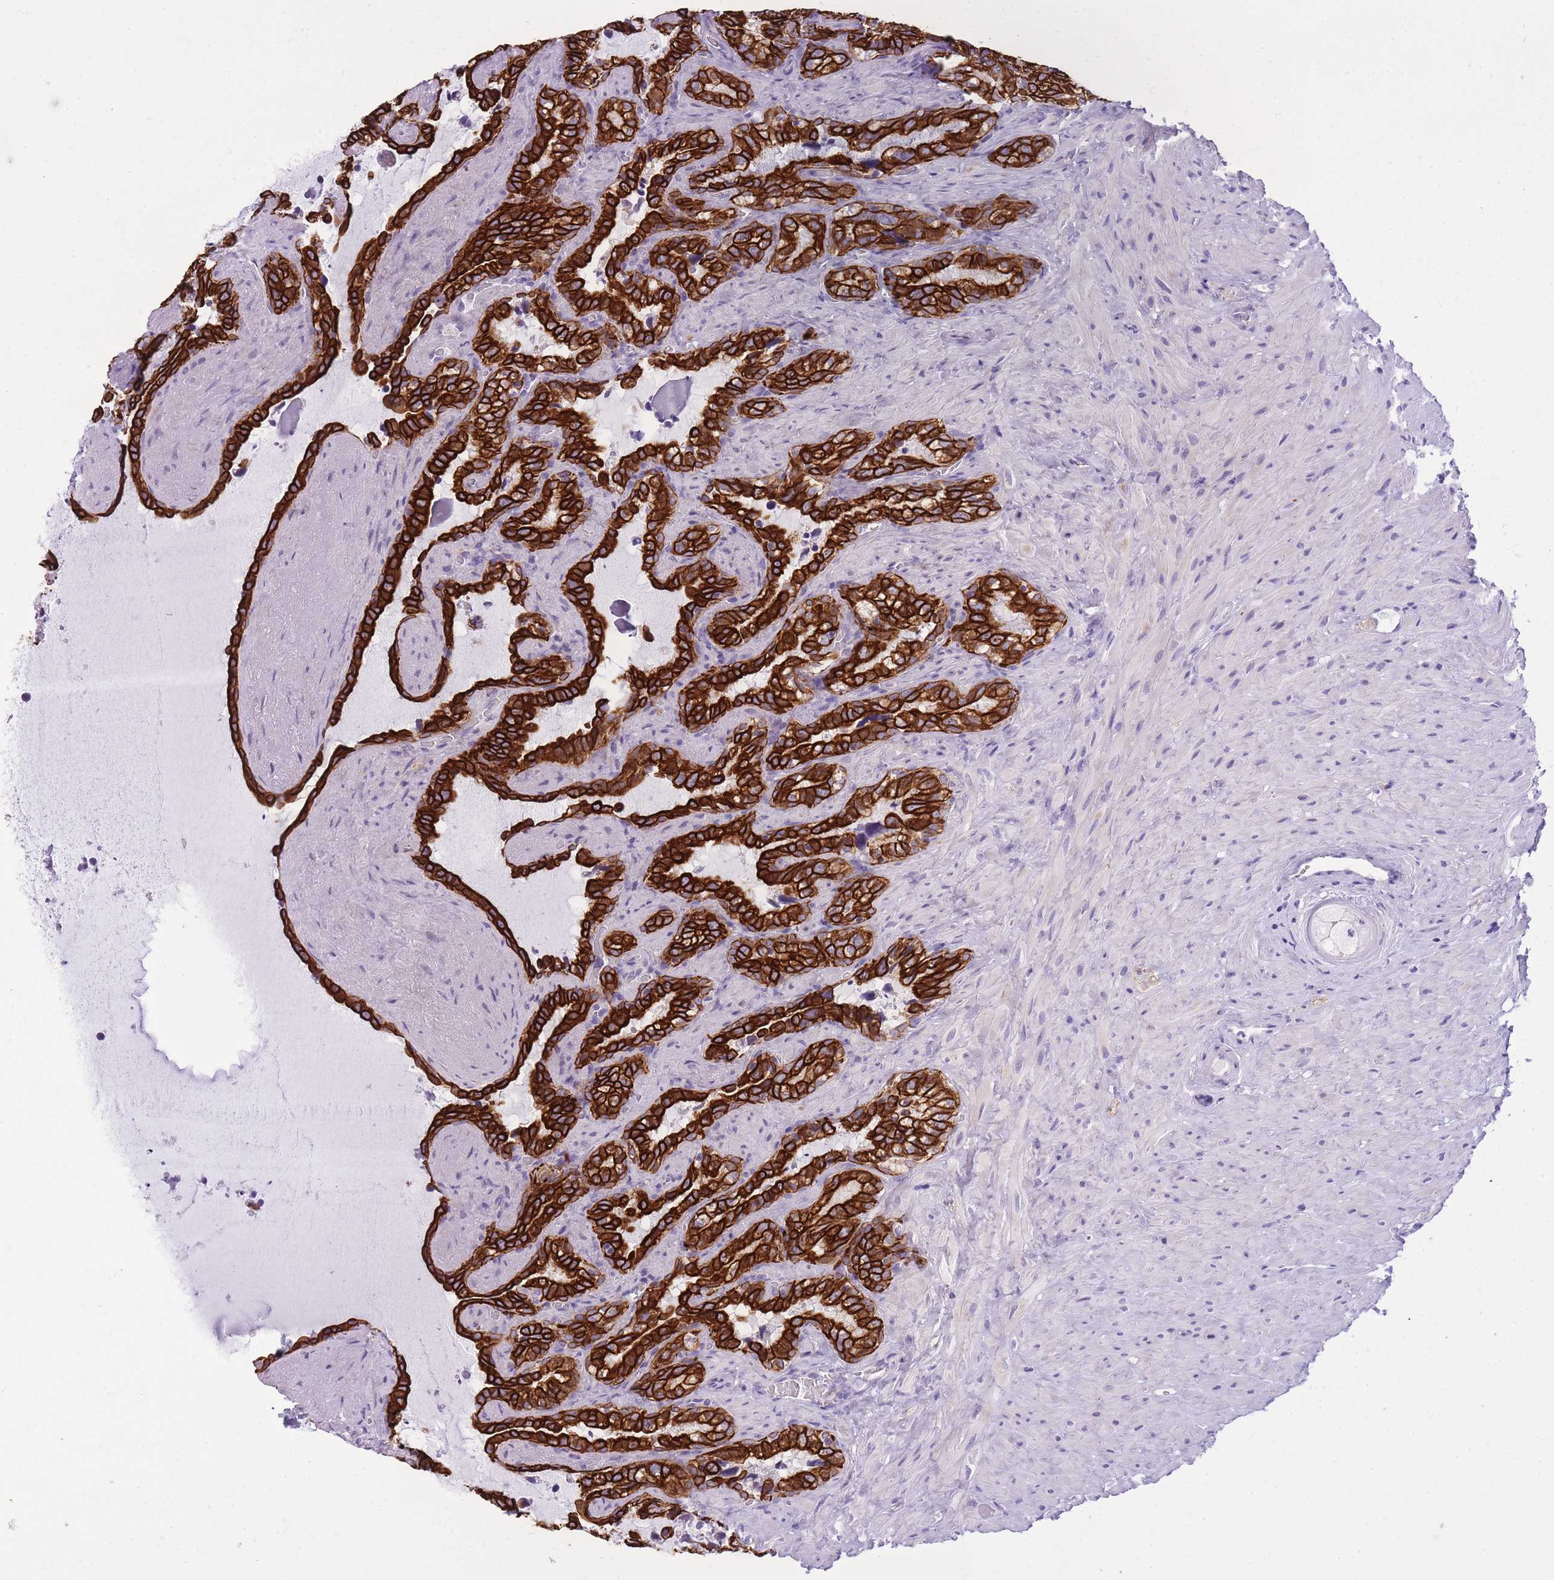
{"staining": {"intensity": "strong", "quantity": ">75%", "location": "cytoplasmic/membranous"}, "tissue": "seminal vesicle", "cell_type": "Glandular cells", "image_type": "normal", "snomed": [{"axis": "morphology", "description": "Normal tissue, NOS"}, {"axis": "topography", "description": "Prostate"}, {"axis": "topography", "description": "Seminal veicle"}], "caption": "Immunohistochemical staining of benign human seminal vesicle shows strong cytoplasmic/membranous protein staining in approximately >75% of glandular cells.", "gene": "RADX", "patient": {"sex": "male", "age": 58}}